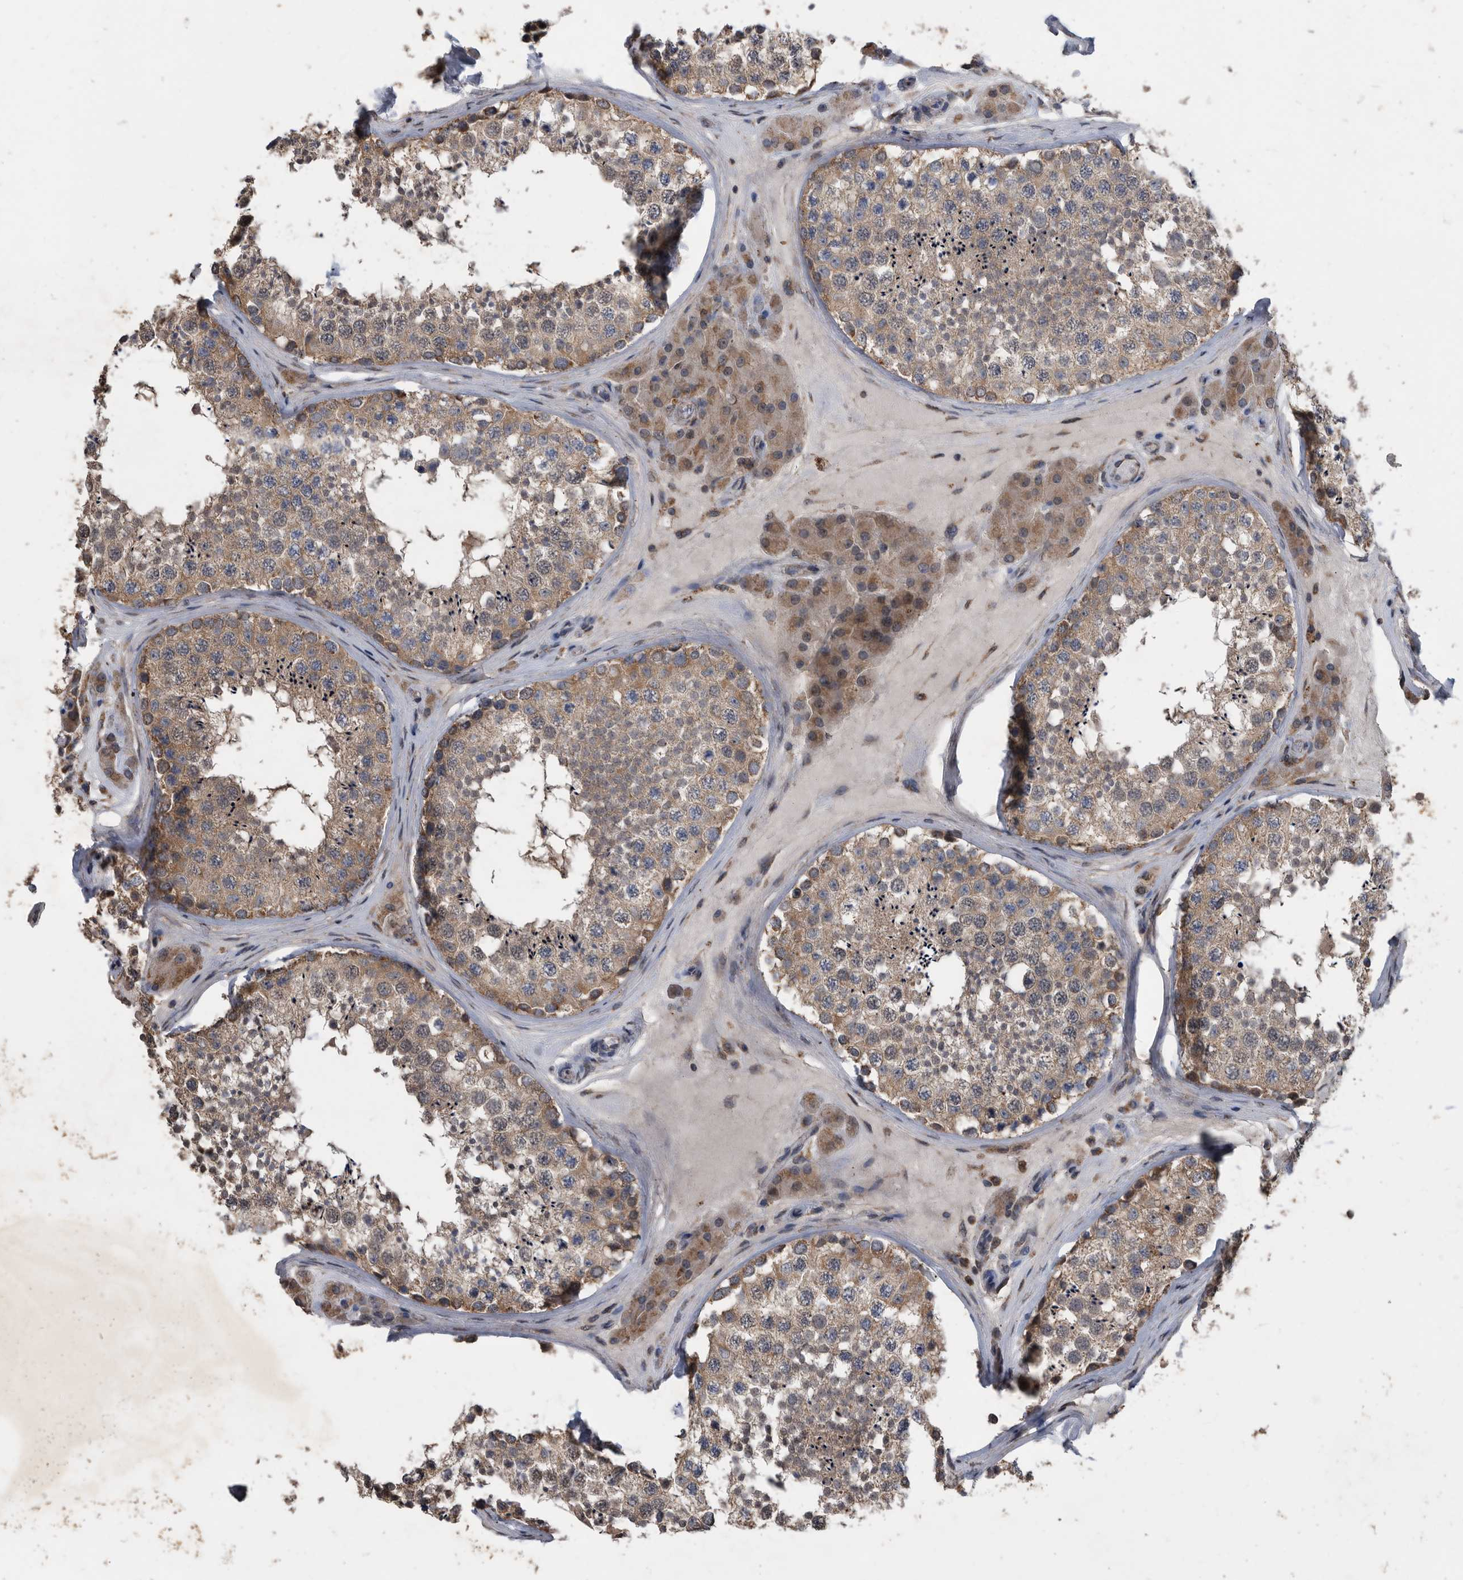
{"staining": {"intensity": "moderate", "quantity": ">75%", "location": "cytoplasmic/membranous"}, "tissue": "testis", "cell_type": "Cells in seminiferous ducts", "image_type": "normal", "snomed": [{"axis": "morphology", "description": "Normal tissue, NOS"}, {"axis": "topography", "description": "Testis"}], "caption": "Testis stained for a protein (brown) reveals moderate cytoplasmic/membranous positive expression in about >75% of cells in seminiferous ducts.", "gene": "NRBP1", "patient": {"sex": "male", "age": 46}}